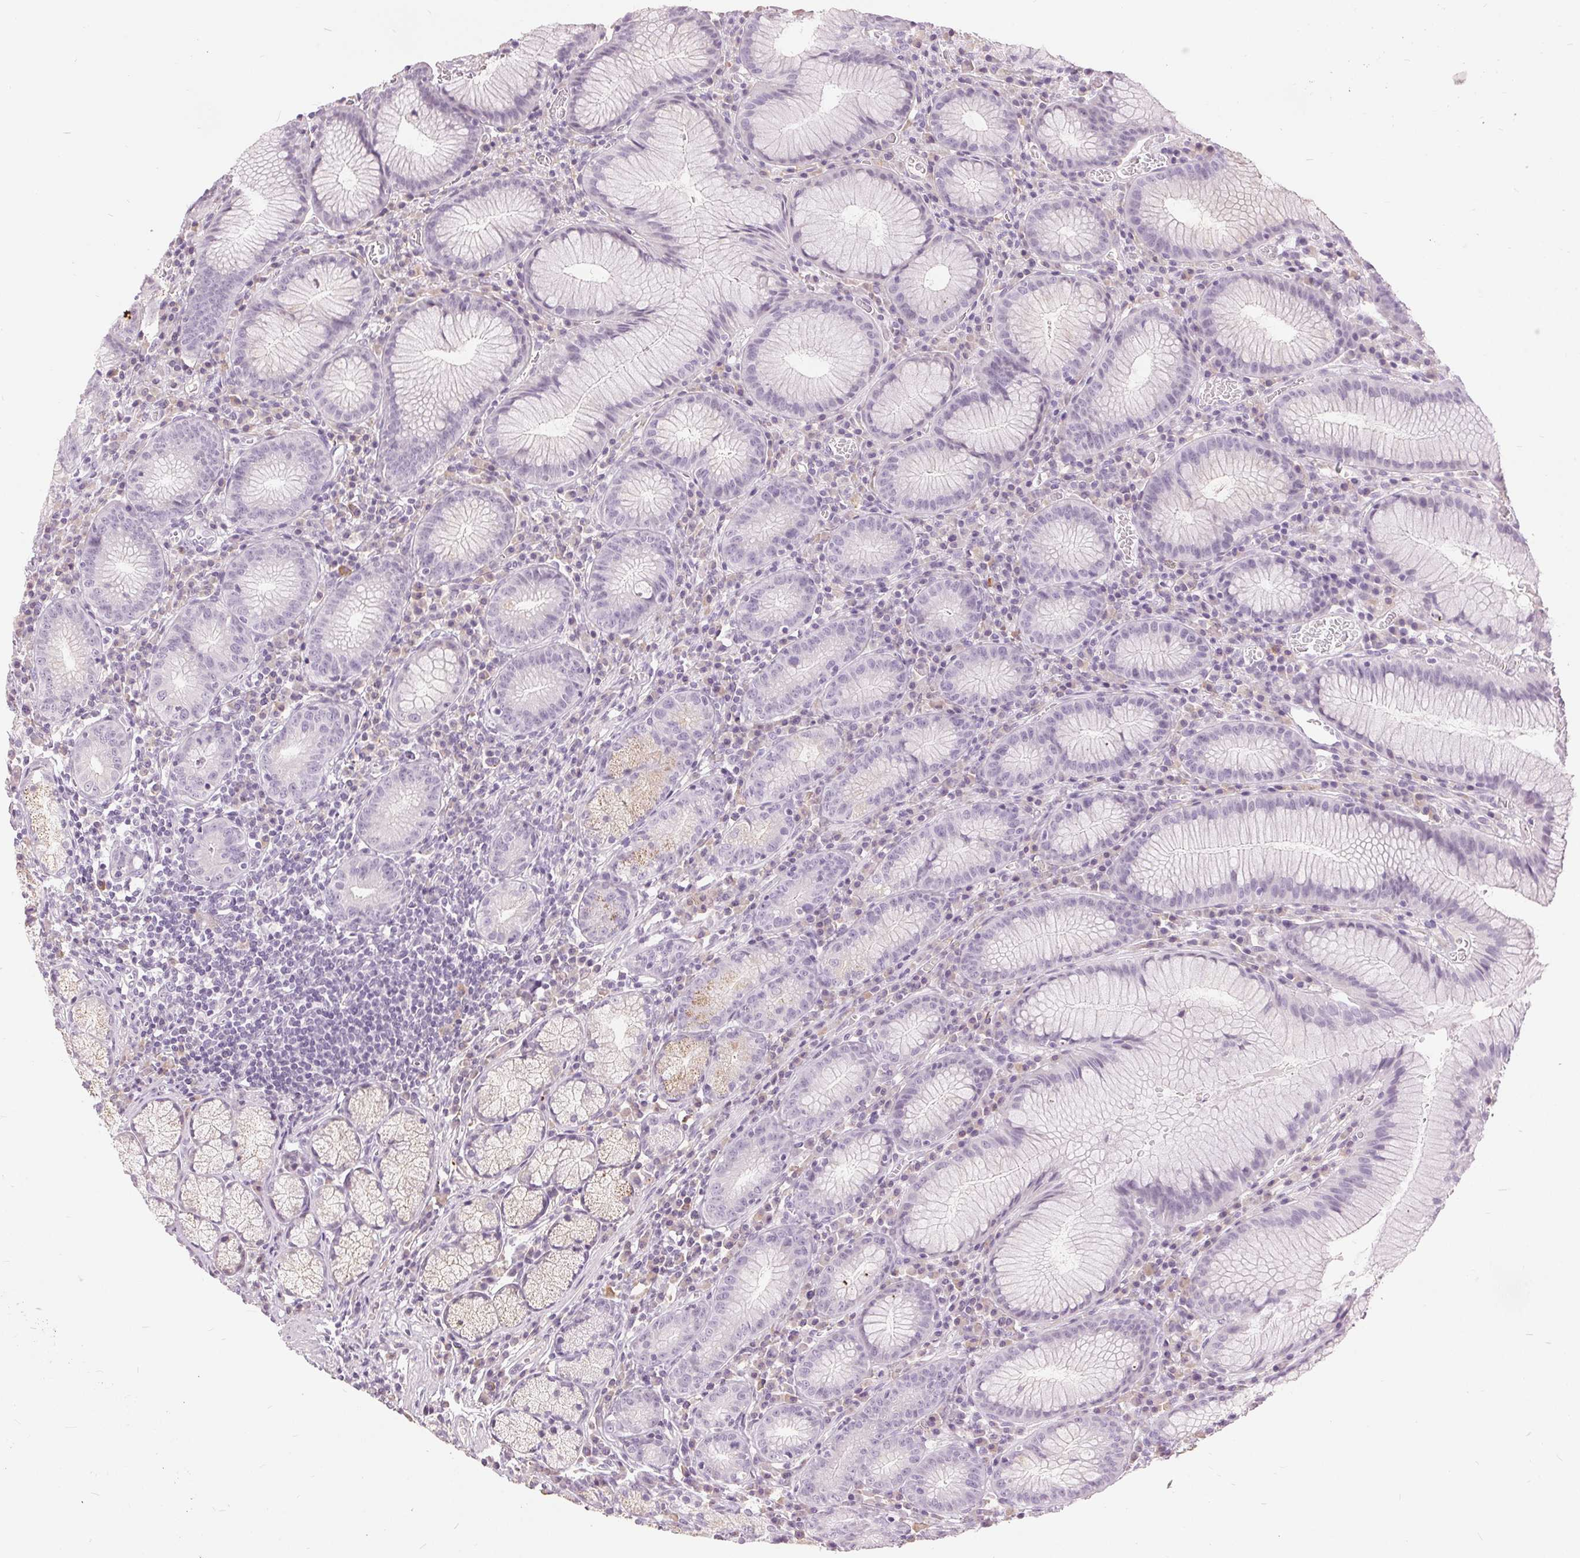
{"staining": {"intensity": "weak", "quantity": "<25%", "location": "cytoplasmic/membranous"}, "tissue": "stomach", "cell_type": "Glandular cells", "image_type": "normal", "snomed": [{"axis": "morphology", "description": "Normal tissue, NOS"}, {"axis": "topography", "description": "Stomach"}], "caption": "A high-resolution image shows immunohistochemistry (IHC) staining of benign stomach, which exhibits no significant positivity in glandular cells. The staining is performed using DAB (3,3'-diaminobenzidine) brown chromogen with nuclei counter-stained in using hematoxylin.", "gene": "DSG3", "patient": {"sex": "male", "age": 55}}